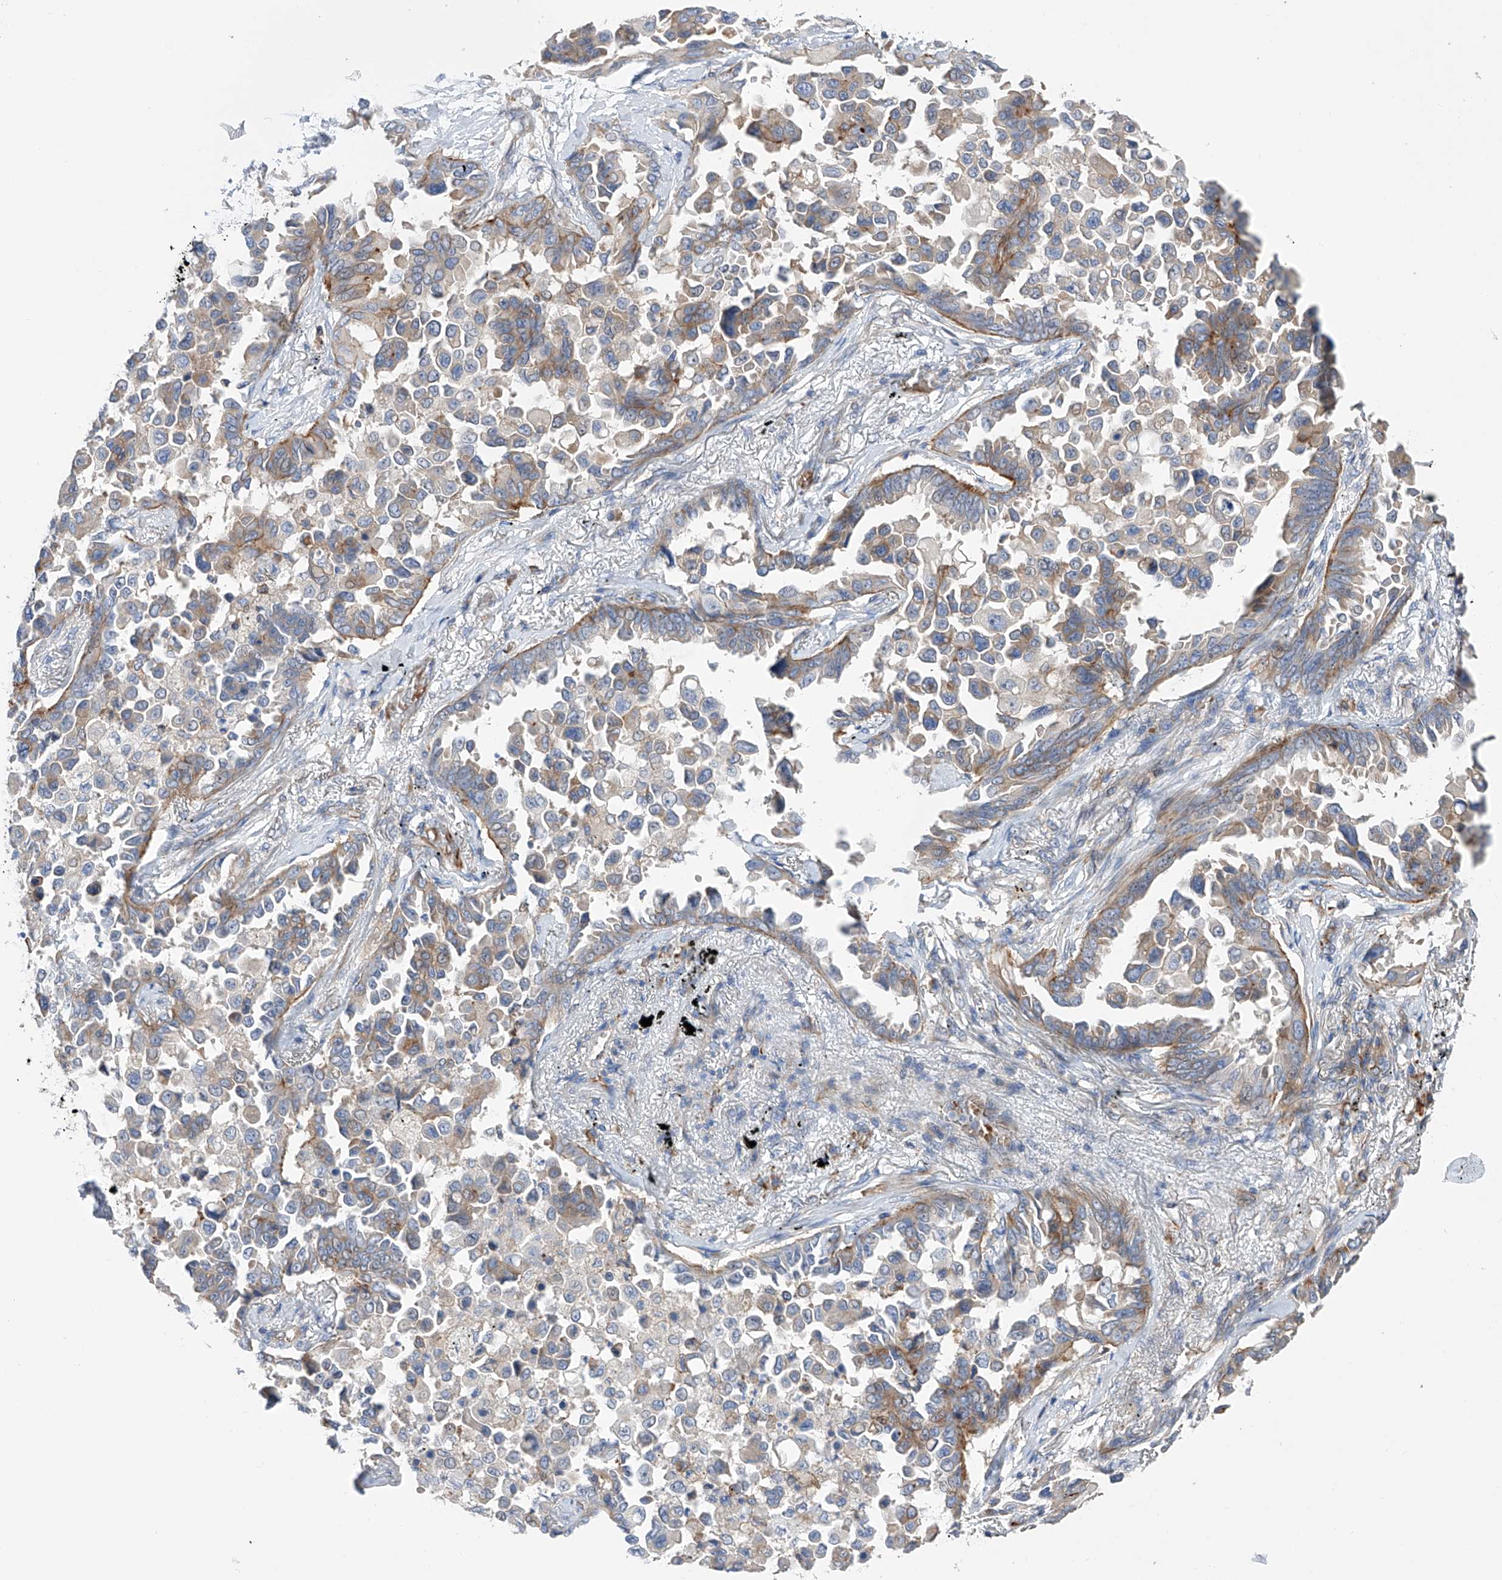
{"staining": {"intensity": "moderate", "quantity": "25%-75%", "location": "cytoplasmic/membranous"}, "tissue": "lung cancer", "cell_type": "Tumor cells", "image_type": "cancer", "snomed": [{"axis": "morphology", "description": "Adenocarcinoma, NOS"}, {"axis": "topography", "description": "Lung"}], "caption": "The image shows immunohistochemical staining of lung cancer (adenocarcinoma). There is moderate cytoplasmic/membranous expression is appreciated in about 25%-75% of tumor cells. The staining is performed using DAB (3,3'-diaminobenzidine) brown chromogen to label protein expression. The nuclei are counter-stained blue using hematoxylin.", "gene": "NFATC4", "patient": {"sex": "female", "age": 67}}